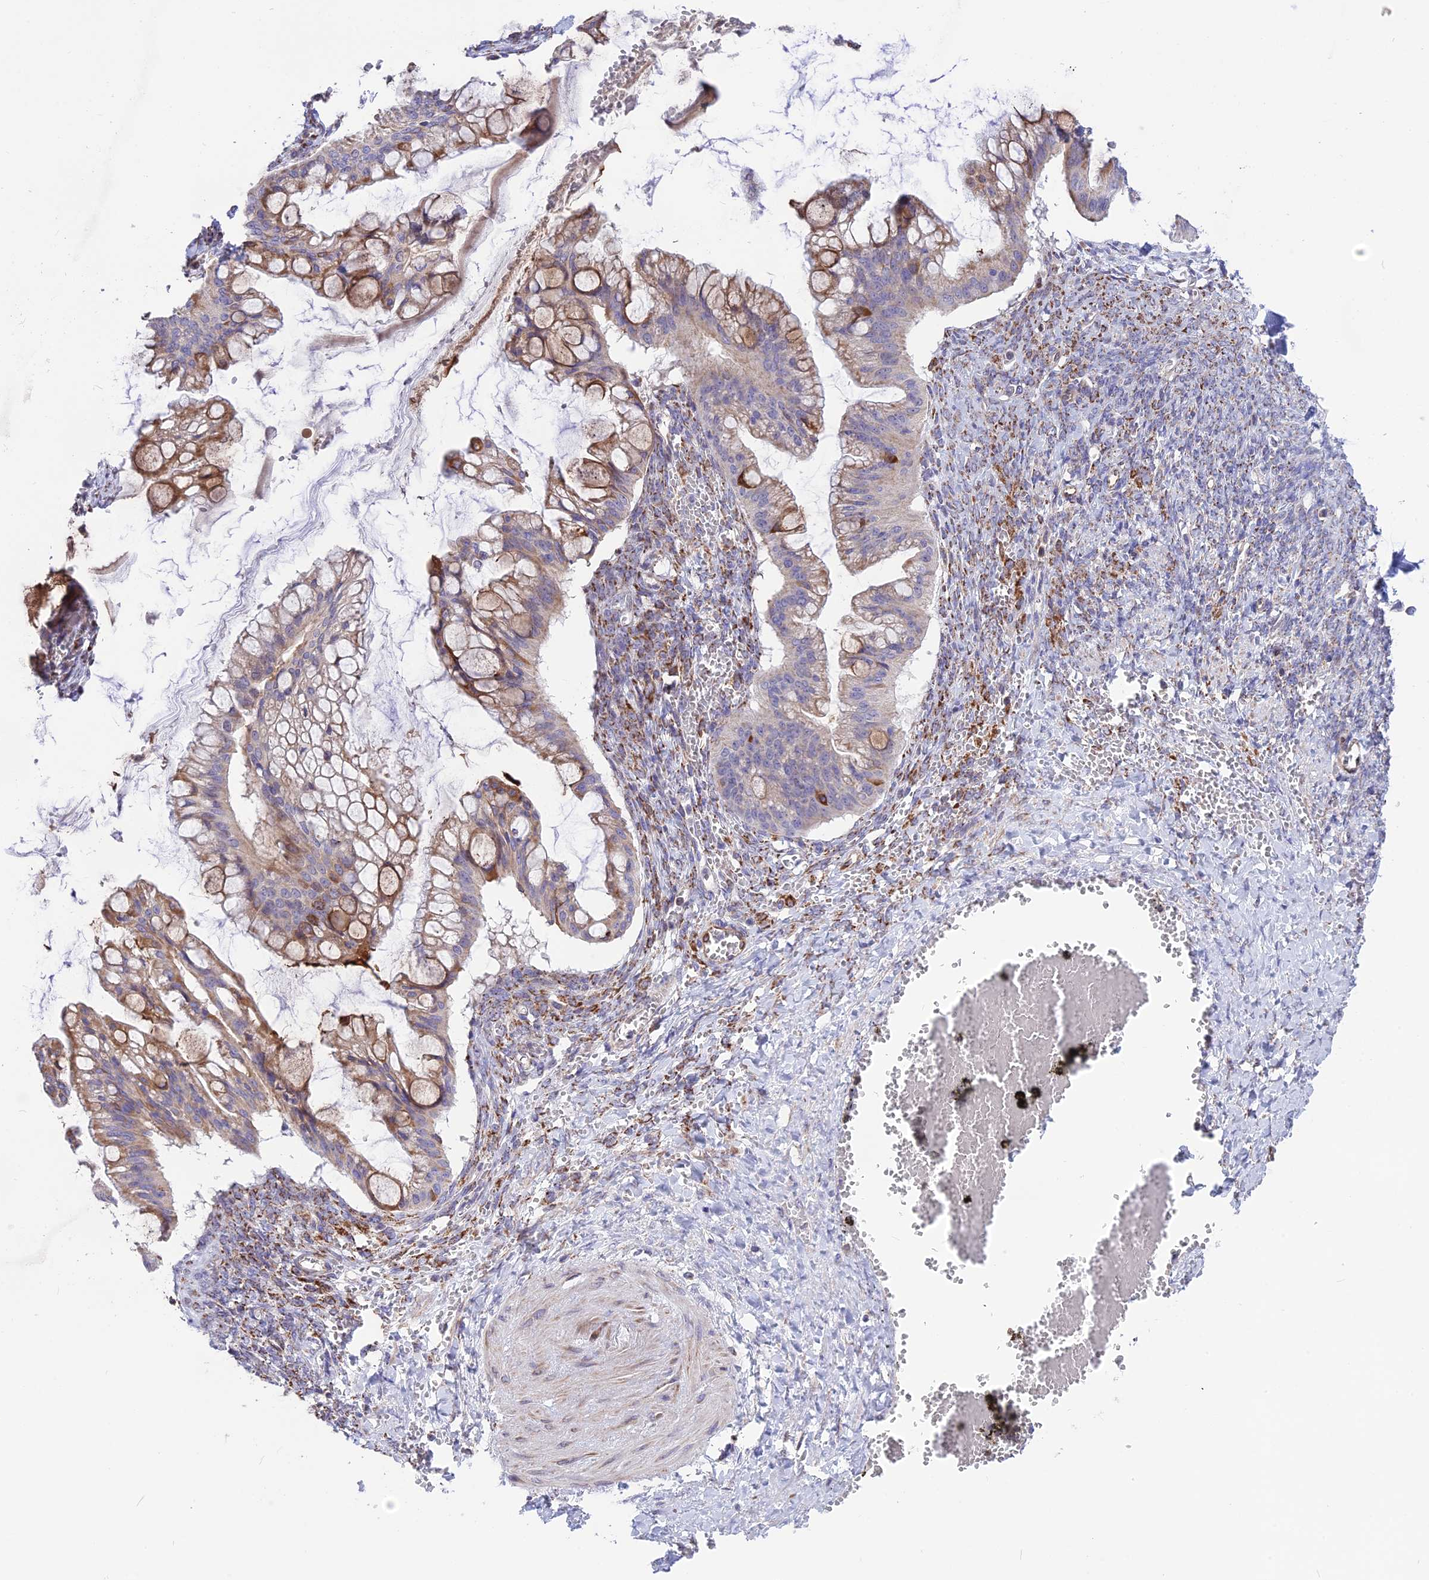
{"staining": {"intensity": "moderate", "quantity": "25%-75%", "location": "cytoplasmic/membranous"}, "tissue": "ovarian cancer", "cell_type": "Tumor cells", "image_type": "cancer", "snomed": [{"axis": "morphology", "description": "Cystadenocarcinoma, mucinous, NOS"}, {"axis": "topography", "description": "Ovary"}], "caption": "Human mucinous cystadenocarcinoma (ovarian) stained with a protein marker shows moderate staining in tumor cells.", "gene": "DOC2B", "patient": {"sex": "female", "age": 73}}